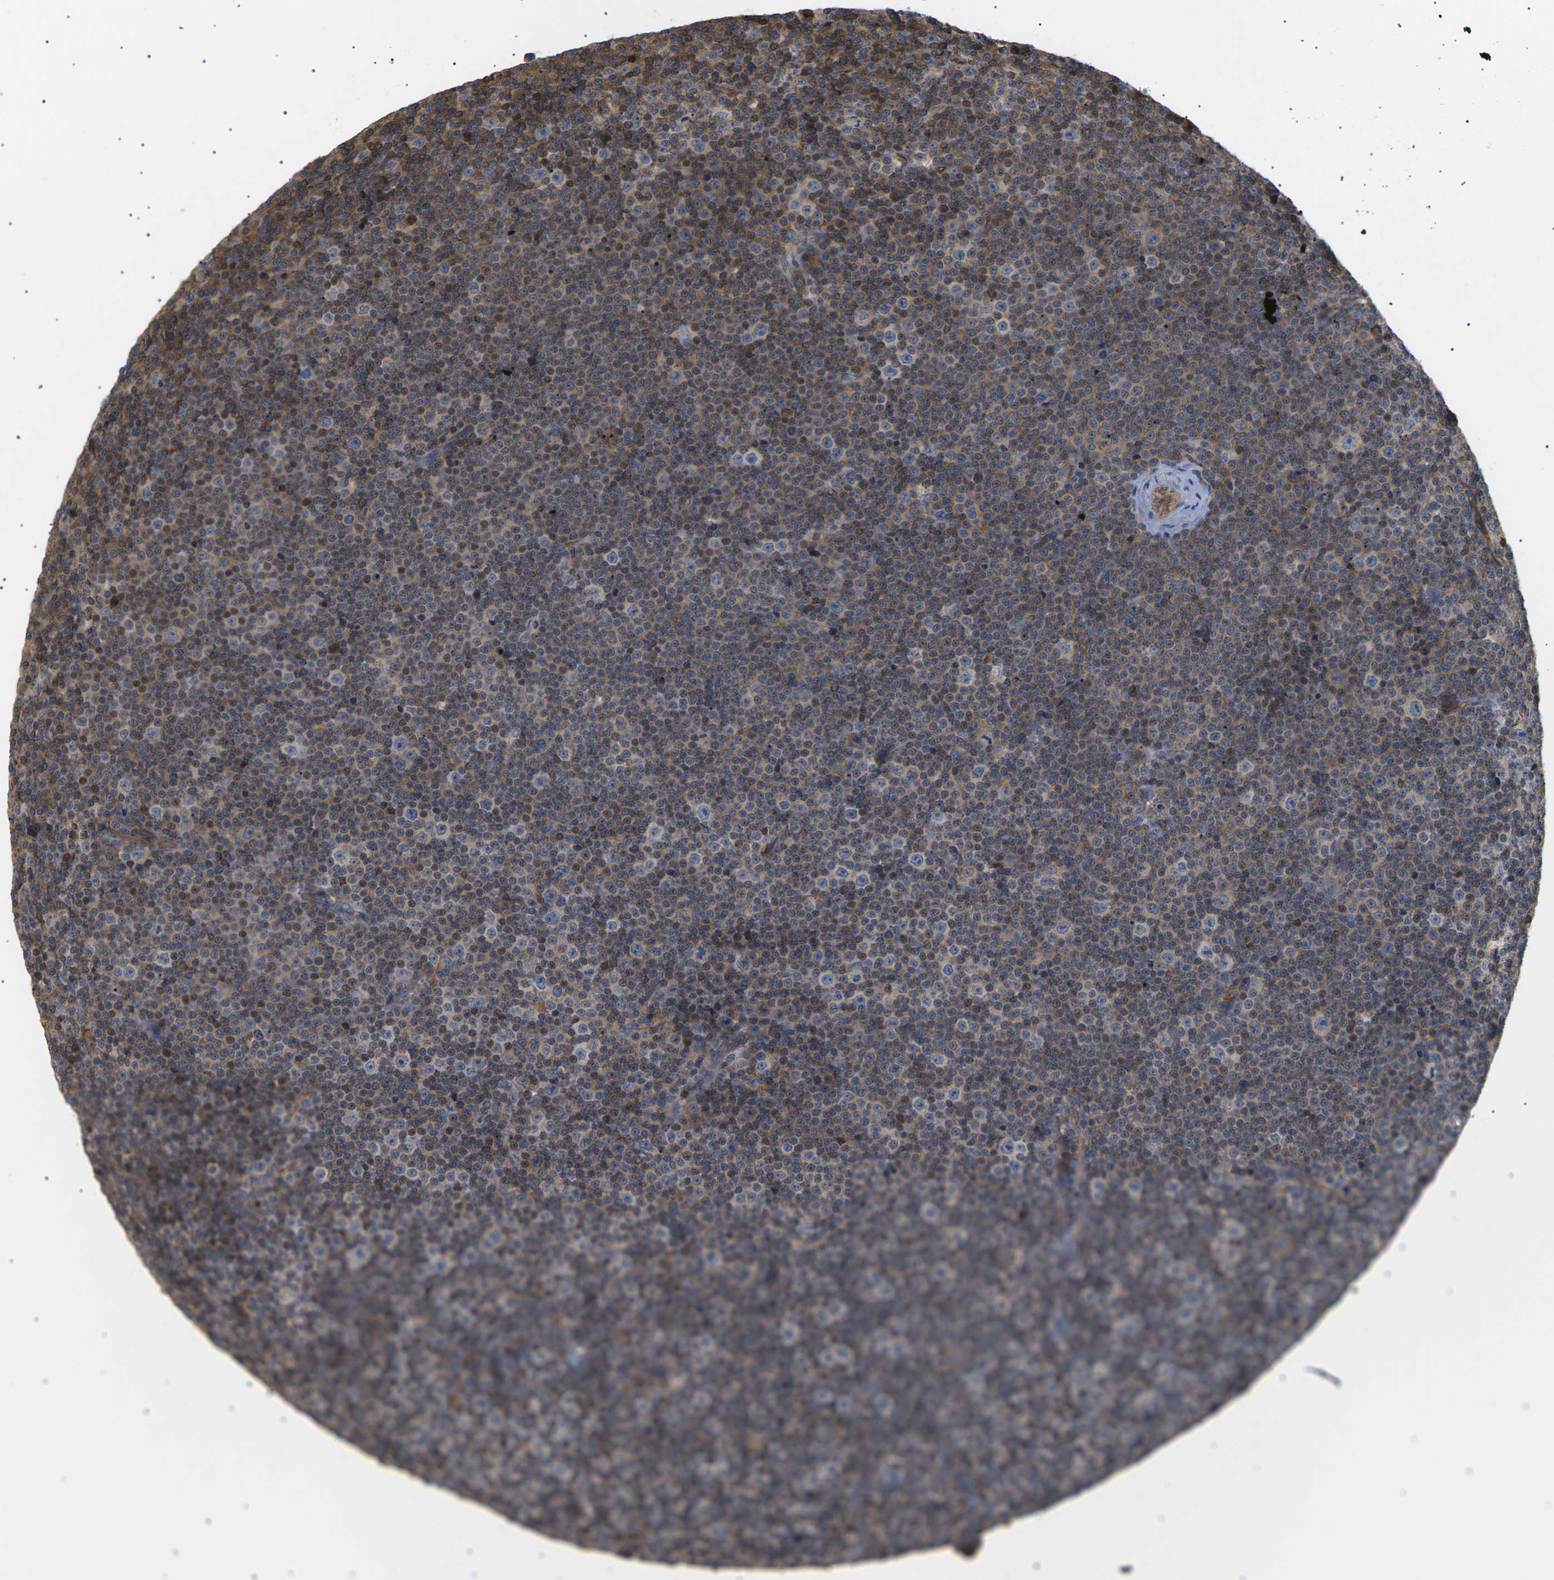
{"staining": {"intensity": "negative", "quantity": "none", "location": "none"}, "tissue": "lymphoma", "cell_type": "Tumor cells", "image_type": "cancer", "snomed": [{"axis": "morphology", "description": "Malignant lymphoma, non-Hodgkin's type, Low grade"}, {"axis": "topography", "description": "Lymph node"}], "caption": "IHC photomicrograph of low-grade malignant lymphoma, non-Hodgkin's type stained for a protein (brown), which demonstrates no staining in tumor cells.", "gene": "TMTC4", "patient": {"sex": "female", "age": 67}}